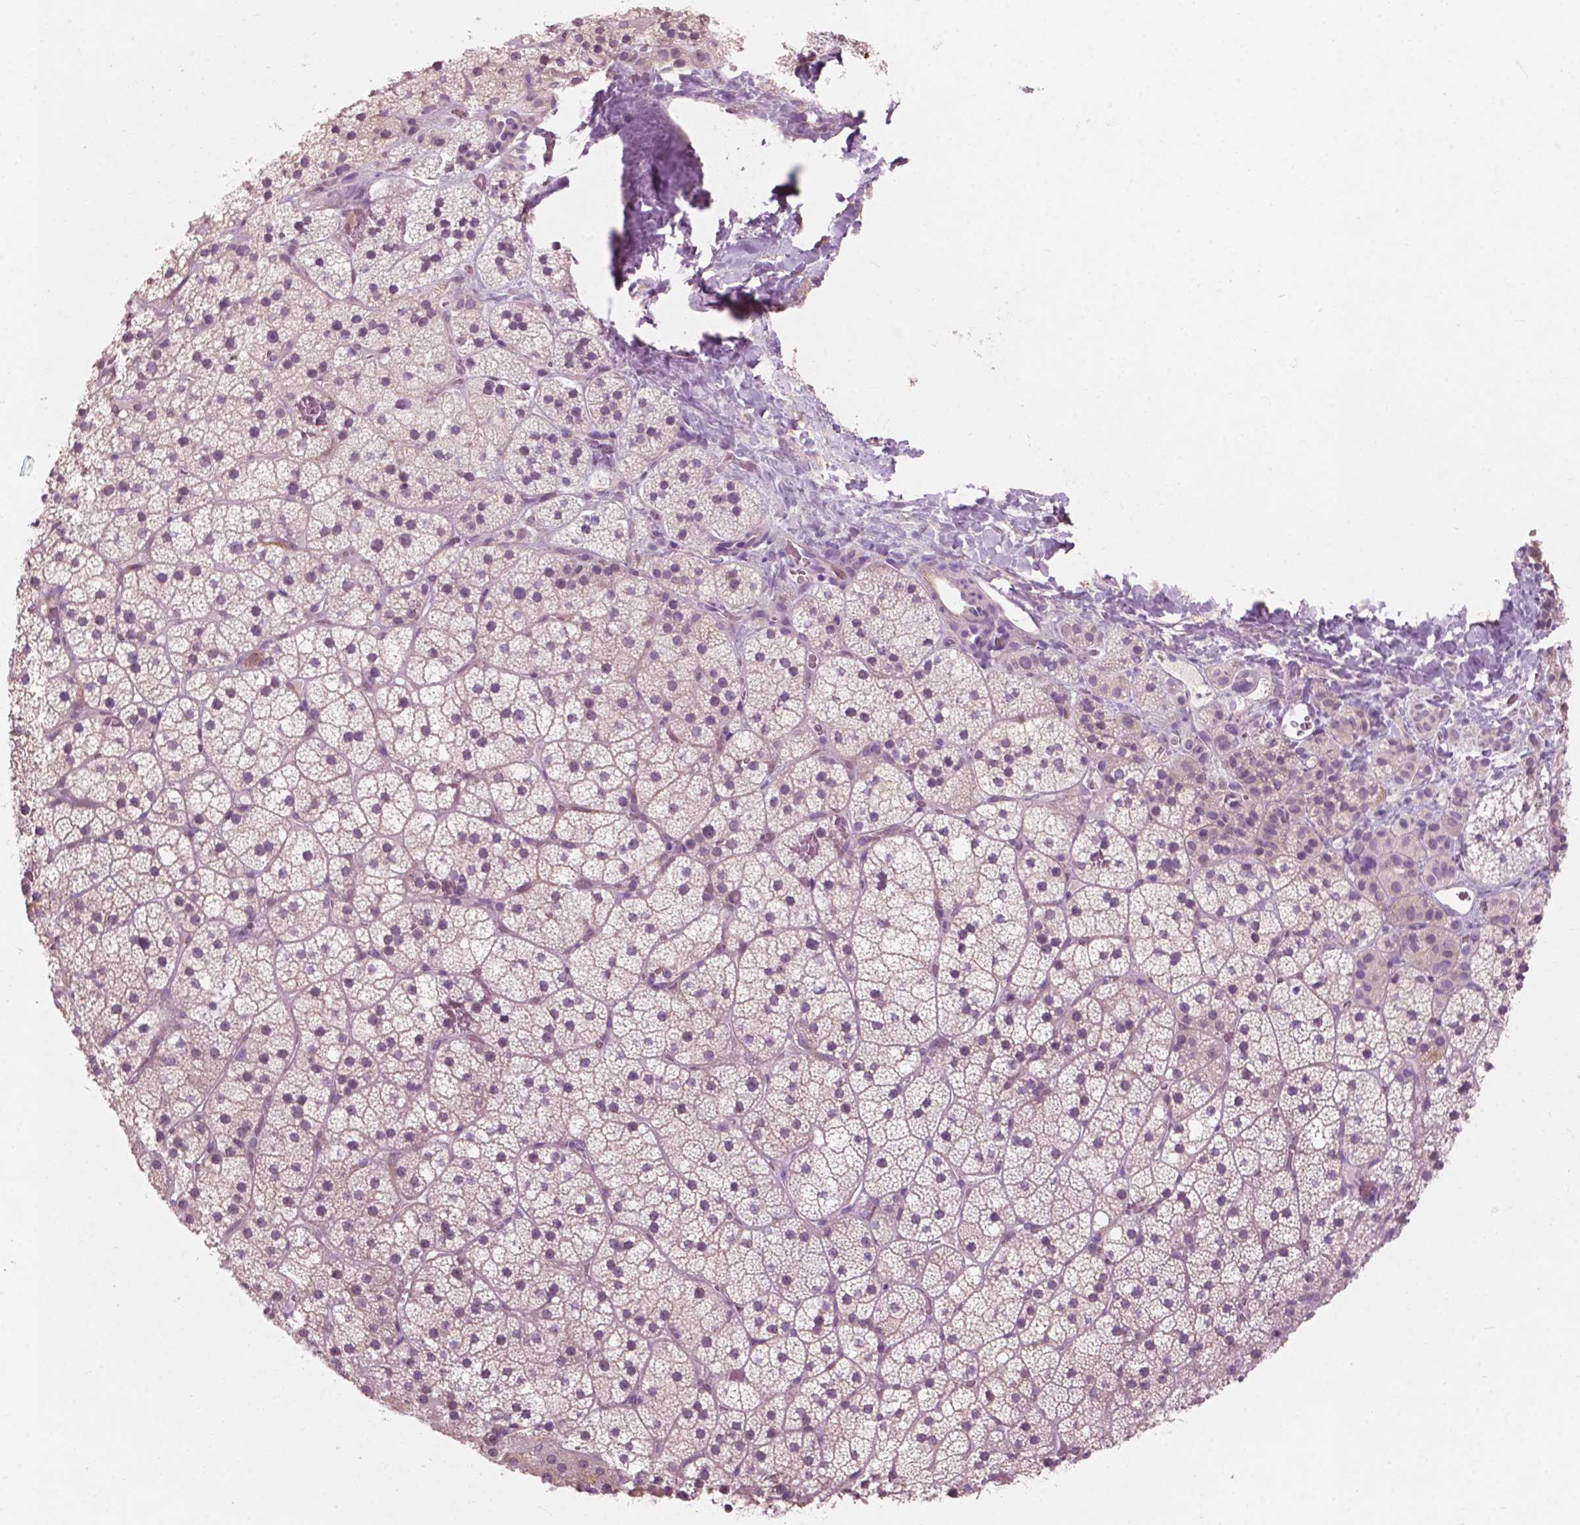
{"staining": {"intensity": "negative", "quantity": "none", "location": "none"}, "tissue": "adrenal gland", "cell_type": "Glandular cells", "image_type": "normal", "snomed": [{"axis": "morphology", "description": "Normal tissue, NOS"}, {"axis": "topography", "description": "Adrenal gland"}], "caption": "Immunohistochemistry of normal human adrenal gland shows no positivity in glandular cells. (DAB immunohistochemistry (IHC), high magnification).", "gene": "AWAT1", "patient": {"sex": "male", "age": 53}}